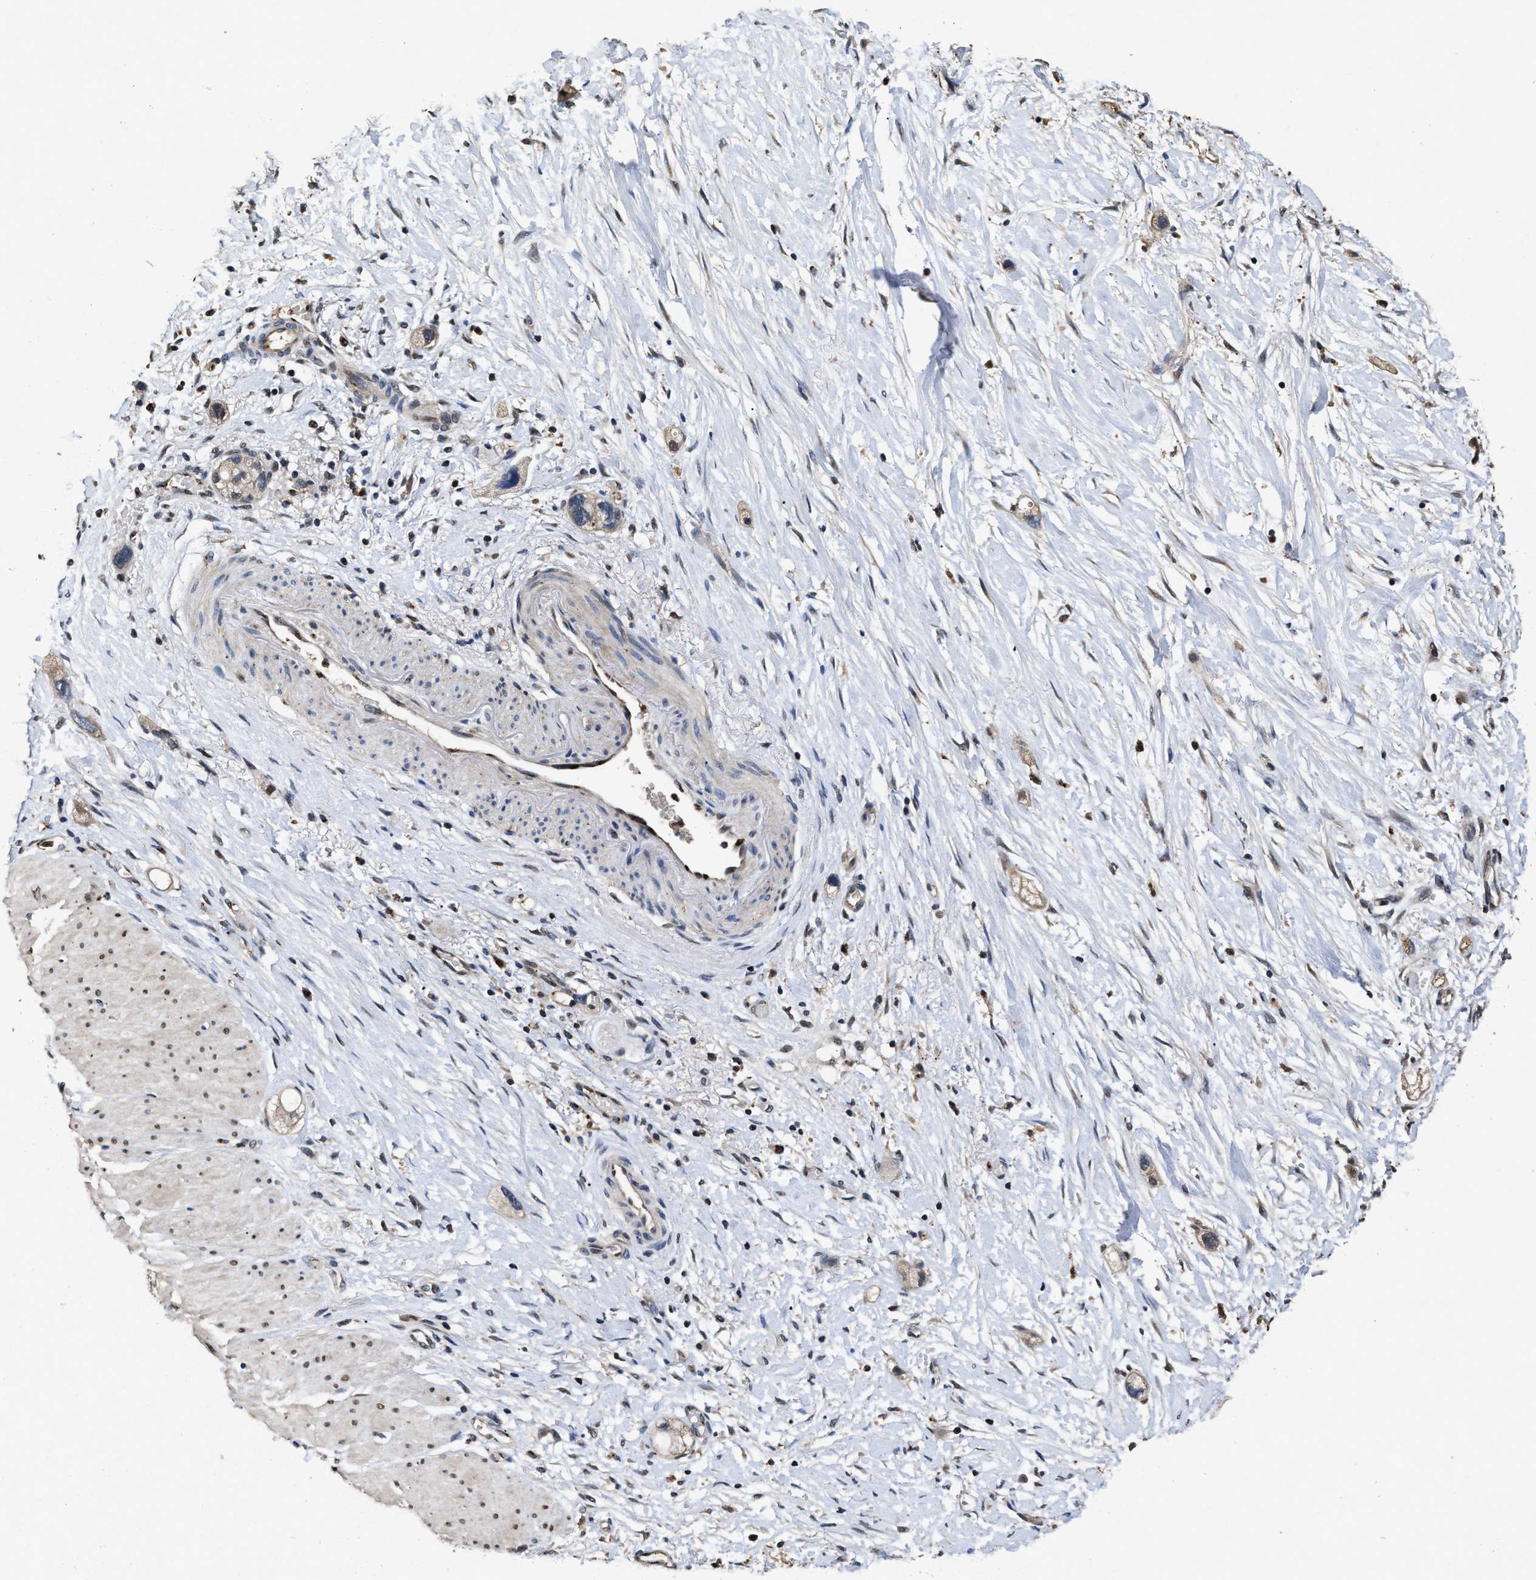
{"staining": {"intensity": "weak", "quantity": ">75%", "location": "cytoplasmic/membranous"}, "tissue": "stomach cancer", "cell_type": "Tumor cells", "image_type": "cancer", "snomed": [{"axis": "morphology", "description": "Adenocarcinoma, NOS"}, {"axis": "topography", "description": "Stomach"}, {"axis": "topography", "description": "Stomach, lower"}], "caption": "Stomach cancer (adenocarcinoma) stained for a protein reveals weak cytoplasmic/membranous positivity in tumor cells.", "gene": "TPST2", "patient": {"sex": "female", "age": 48}}